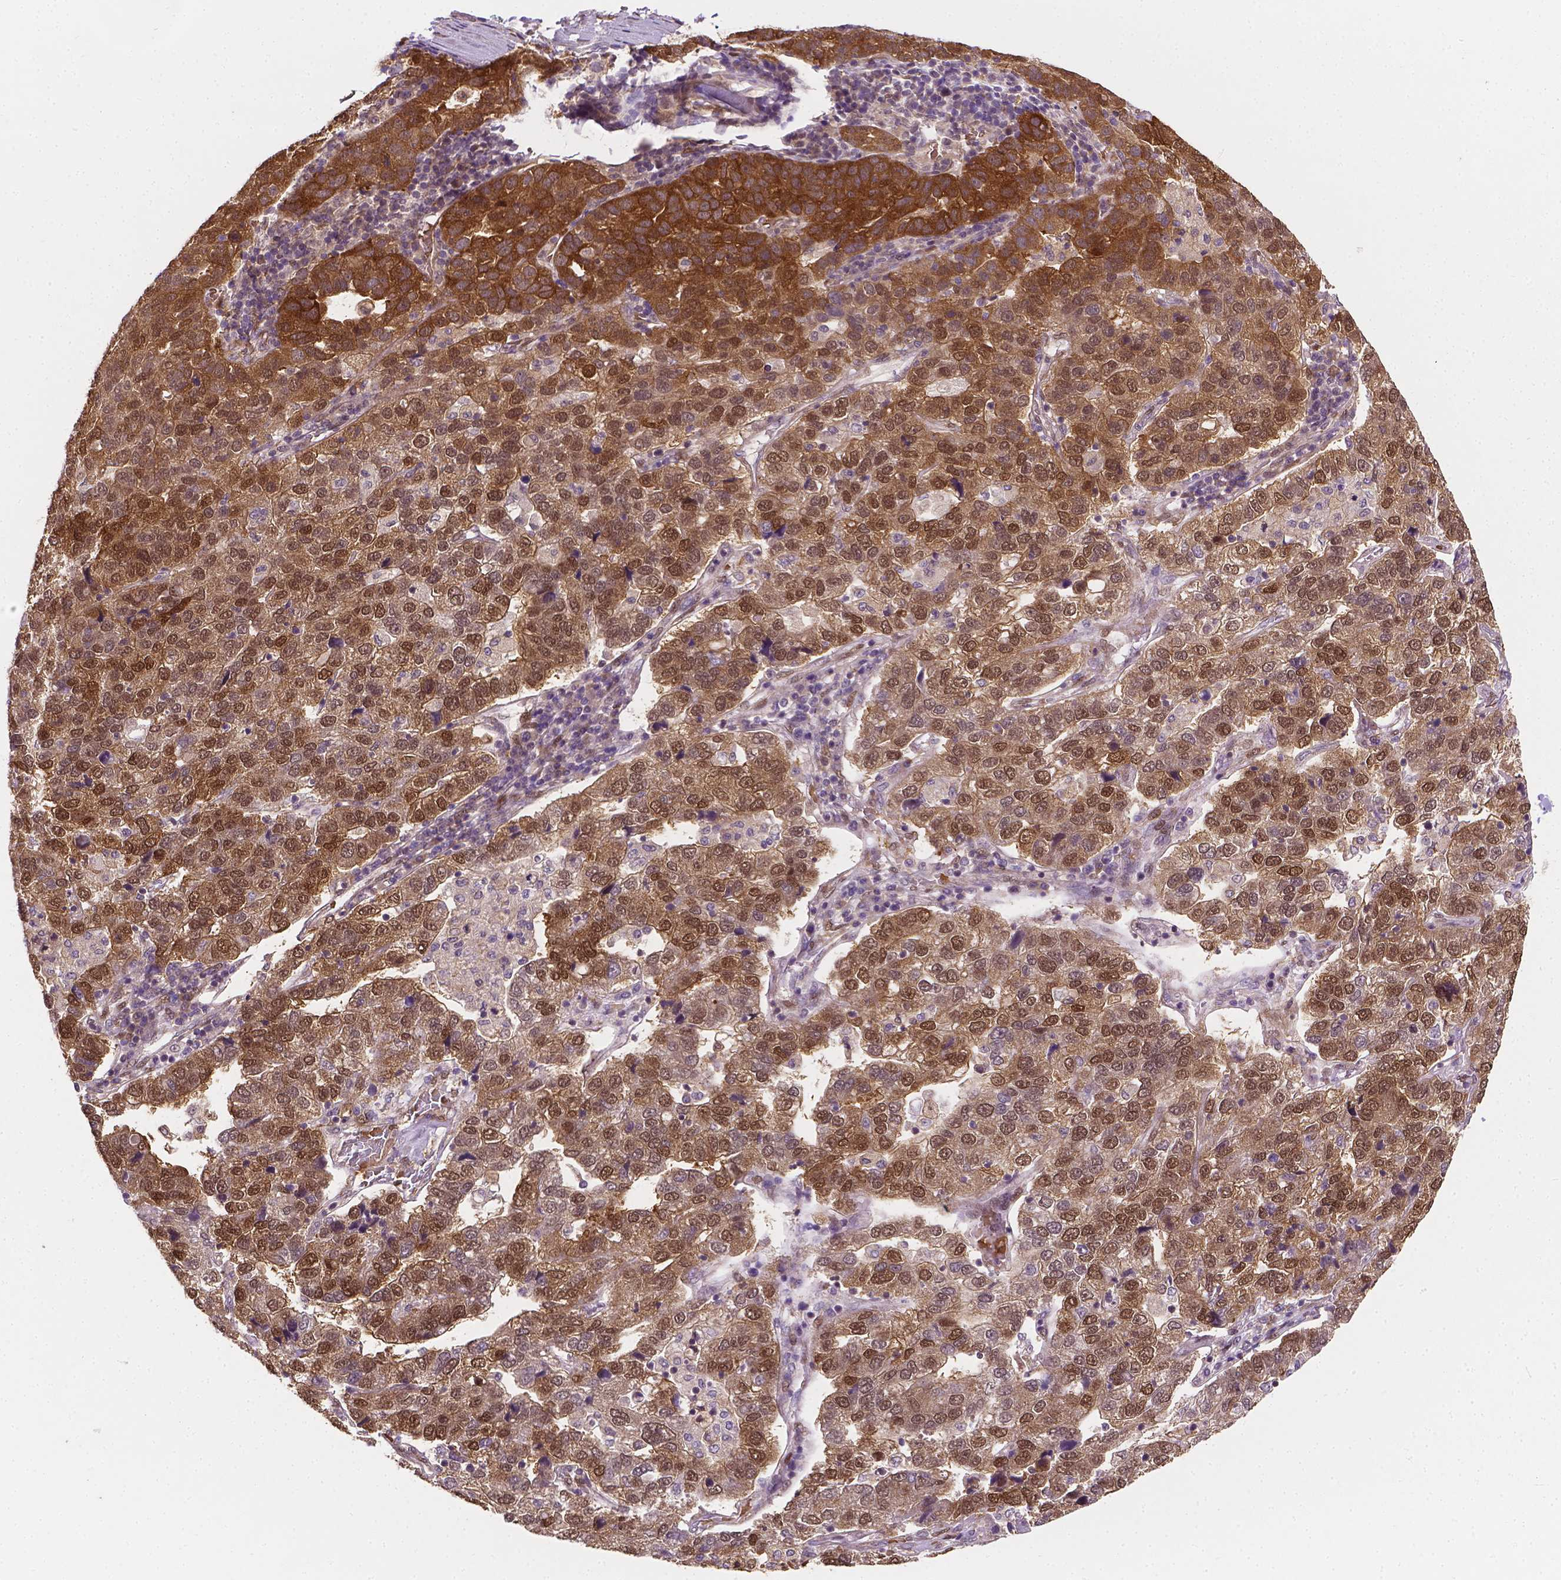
{"staining": {"intensity": "moderate", "quantity": ">75%", "location": "cytoplasmic/membranous,nuclear"}, "tissue": "pancreatic cancer", "cell_type": "Tumor cells", "image_type": "cancer", "snomed": [{"axis": "morphology", "description": "Adenocarcinoma, NOS"}, {"axis": "topography", "description": "Pancreas"}], "caption": "The histopathology image exhibits staining of pancreatic adenocarcinoma, revealing moderate cytoplasmic/membranous and nuclear protein expression (brown color) within tumor cells. (IHC, brightfield microscopy, high magnification).", "gene": "YAP1", "patient": {"sex": "female", "age": 61}}